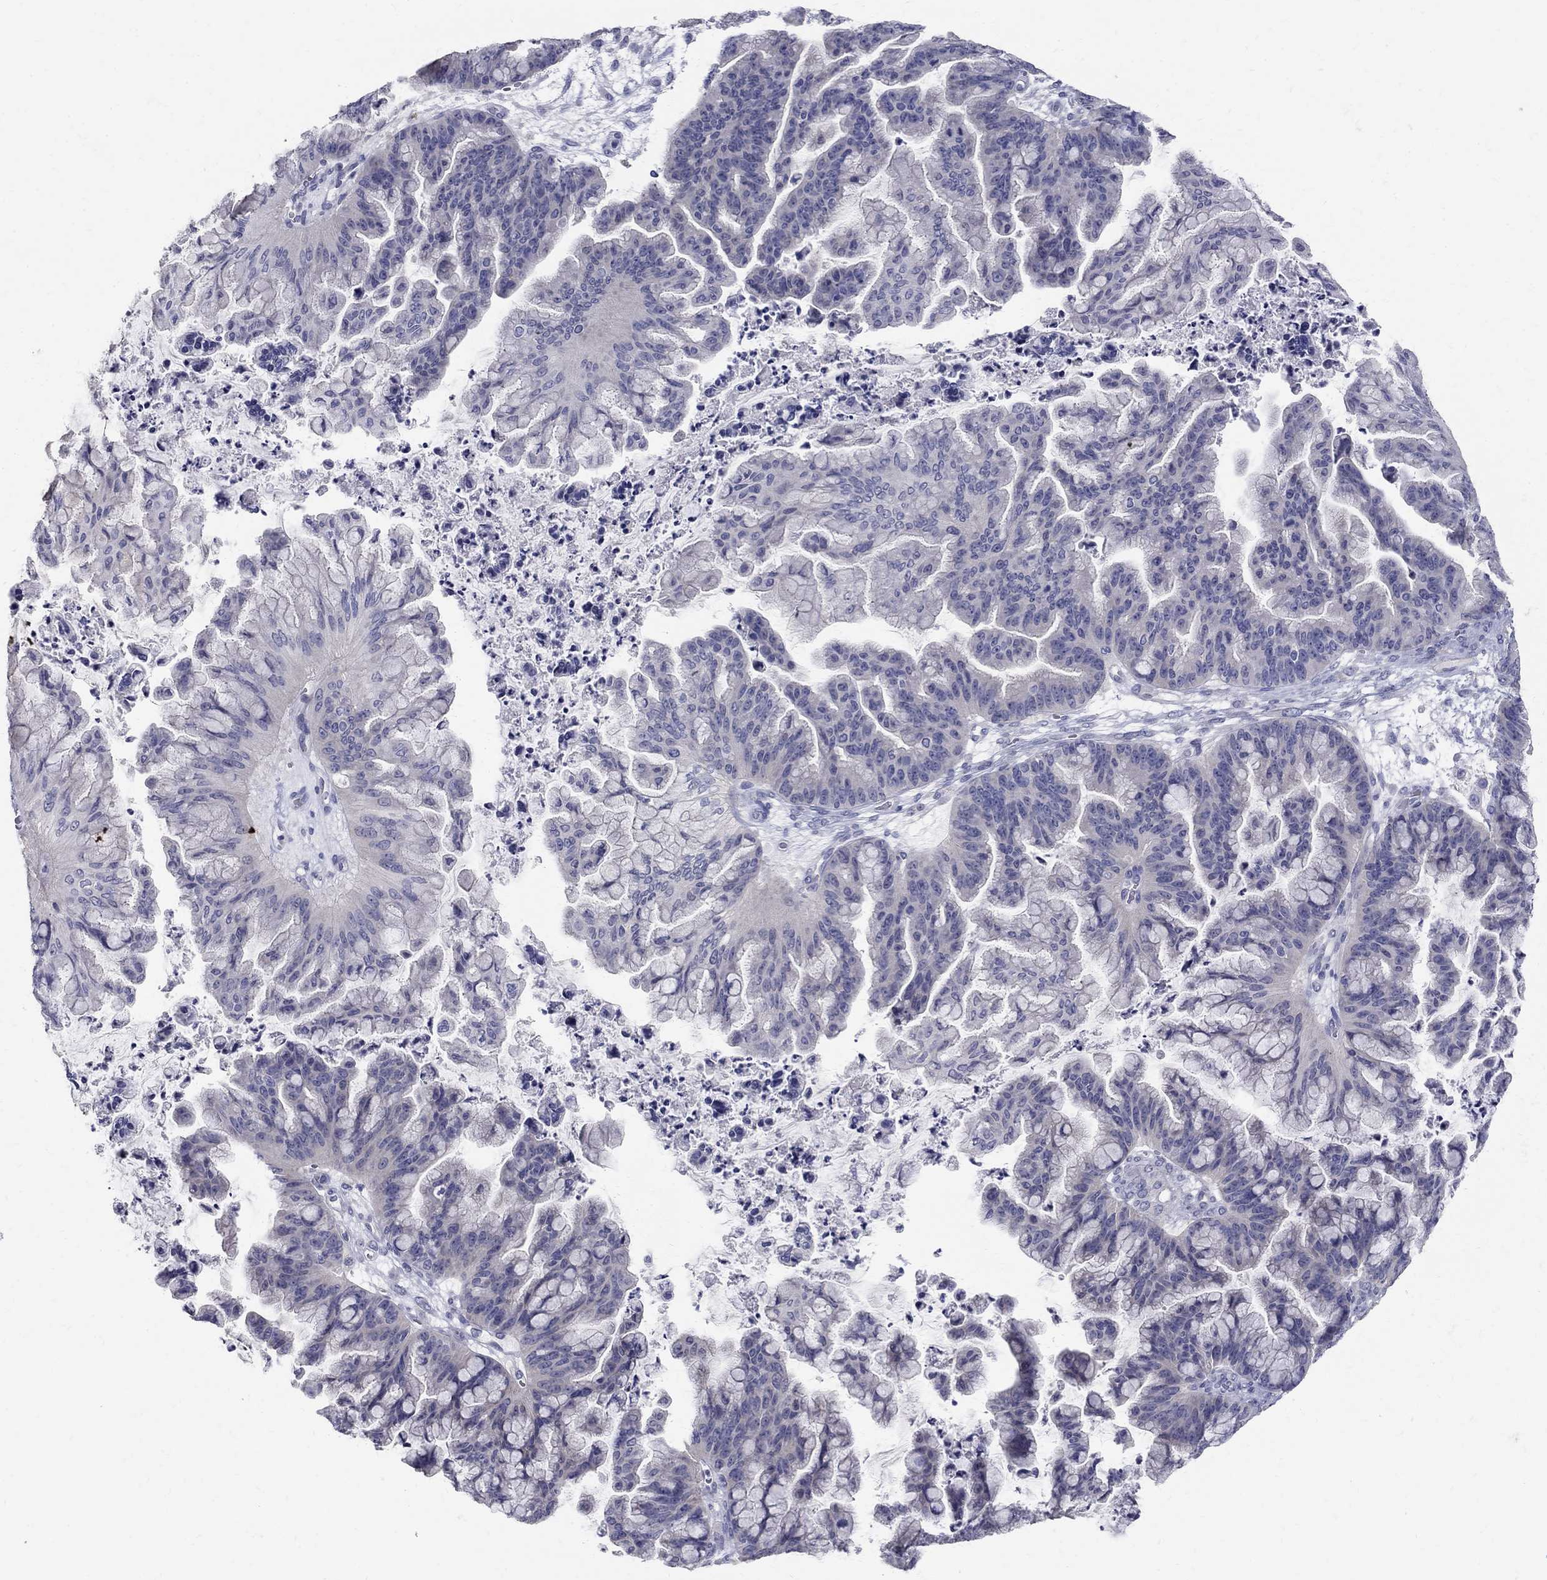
{"staining": {"intensity": "negative", "quantity": "none", "location": "none"}, "tissue": "ovarian cancer", "cell_type": "Tumor cells", "image_type": "cancer", "snomed": [{"axis": "morphology", "description": "Cystadenocarcinoma, mucinous, NOS"}, {"axis": "topography", "description": "Ovary"}], "caption": "Immunohistochemical staining of human ovarian mucinous cystadenocarcinoma demonstrates no significant expression in tumor cells.", "gene": "TP53TG5", "patient": {"sex": "female", "age": 67}}